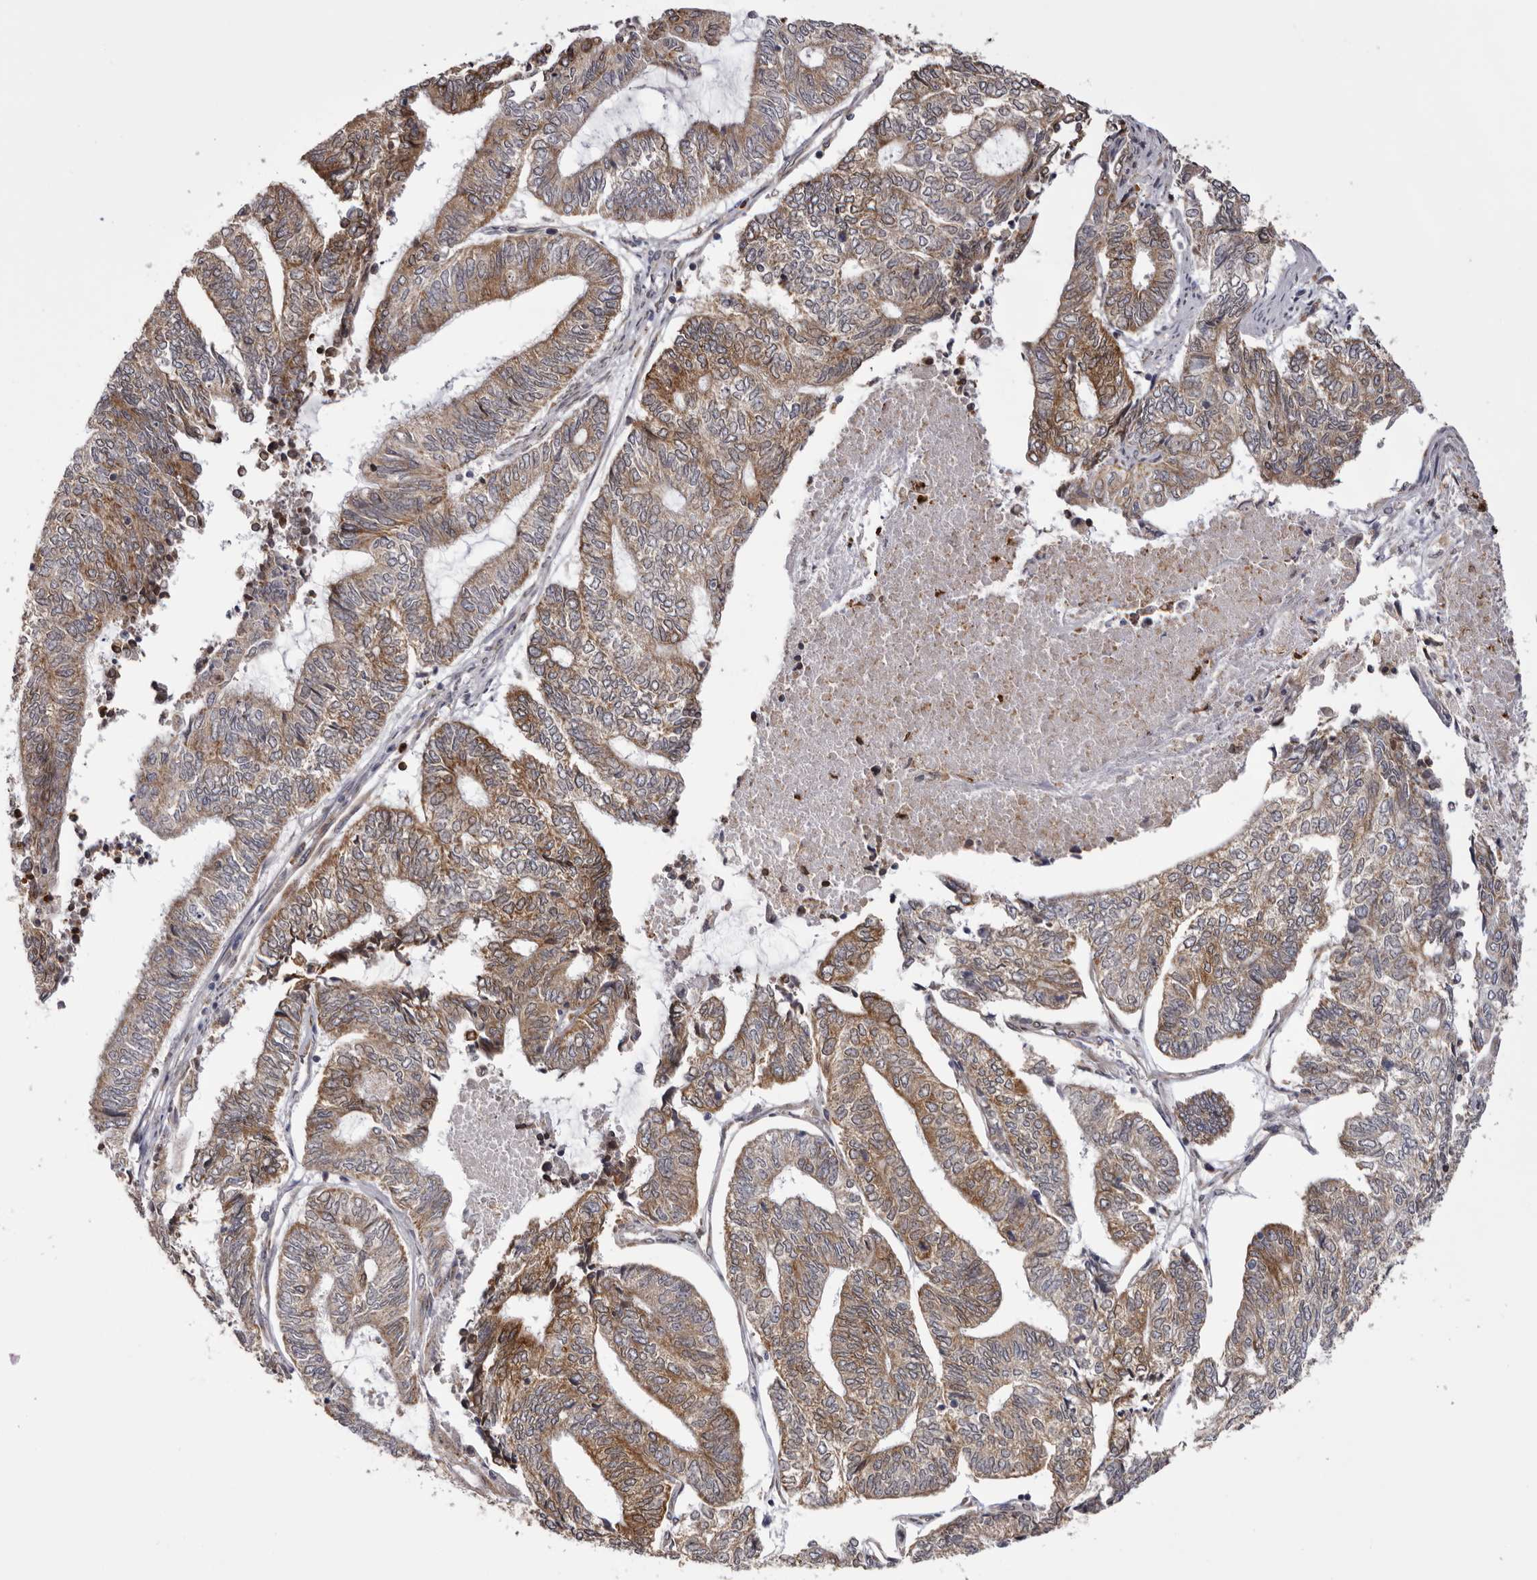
{"staining": {"intensity": "moderate", "quantity": ">75%", "location": "cytoplasmic/membranous"}, "tissue": "endometrial cancer", "cell_type": "Tumor cells", "image_type": "cancer", "snomed": [{"axis": "morphology", "description": "Adenocarcinoma, NOS"}, {"axis": "topography", "description": "Uterus"}, {"axis": "topography", "description": "Endometrium"}], "caption": "Immunohistochemistry (IHC) image of neoplastic tissue: human adenocarcinoma (endometrial) stained using immunohistochemistry displays medium levels of moderate protein expression localized specifically in the cytoplasmic/membranous of tumor cells, appearing as a cytoplasmic/membranous brown color.", "gene": "C4orf3", "patient": {"sex": "female", "age": 70}}